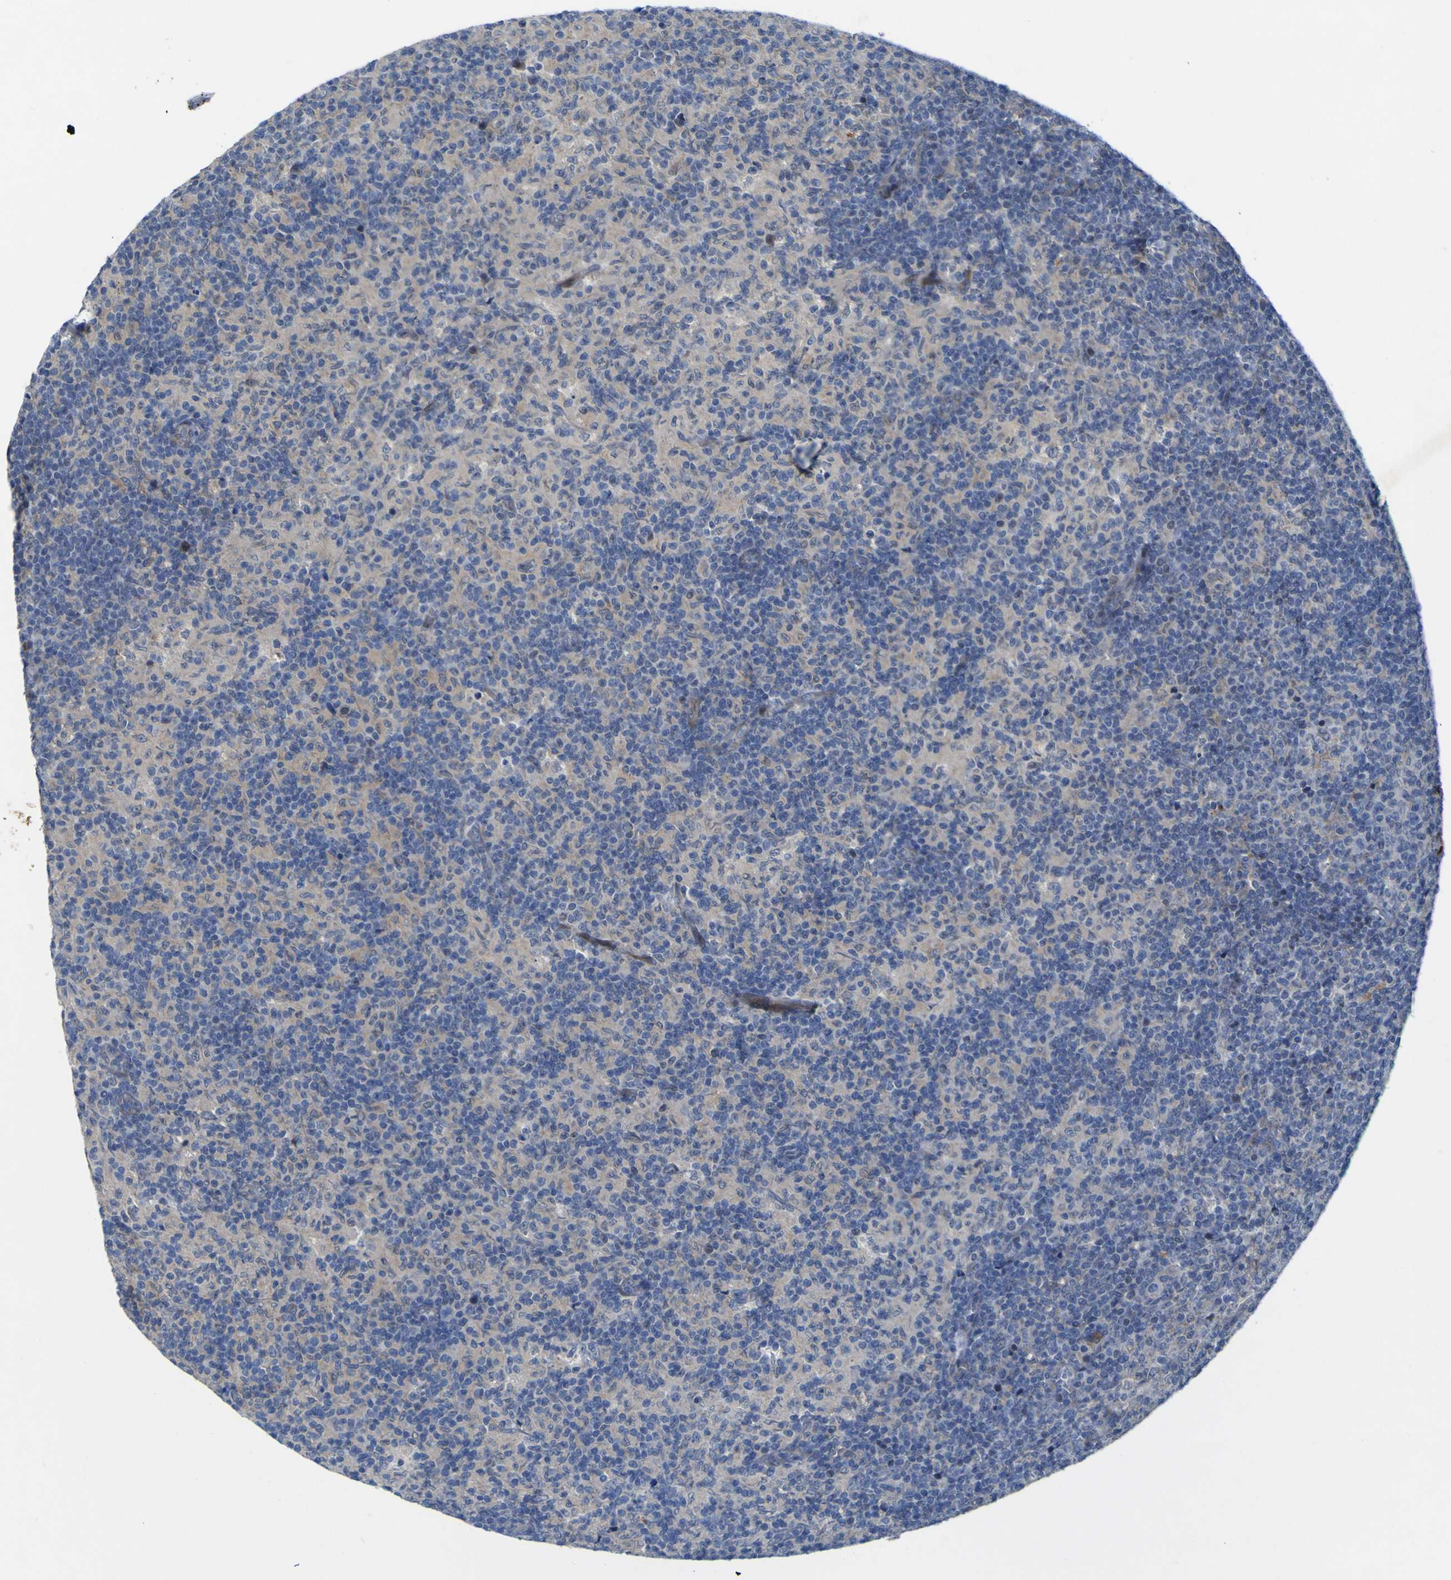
{"staining": {"intensity": "negative", "quantity": "none", "location": "none"}, "tissue": "lymph node", "cell_type": "Germinal center cells", "image_type": "normal", "snomed": [{"axis": "morphology", "description": "Normal tissue, NOS"}, {"axis": "morphology", "description": "Inflammation, NOS"}, {"axis": "topography", "description": "Lymph node"}], "caption": "The image demonstrates no significant expression in germinal center cells of lymph node. The staining is performed using DAB brown chromogen with nuclei counter-stained in using hematoxylin.", "gene": "NAV1", "patient": {"sex": "male", "age": 55}}